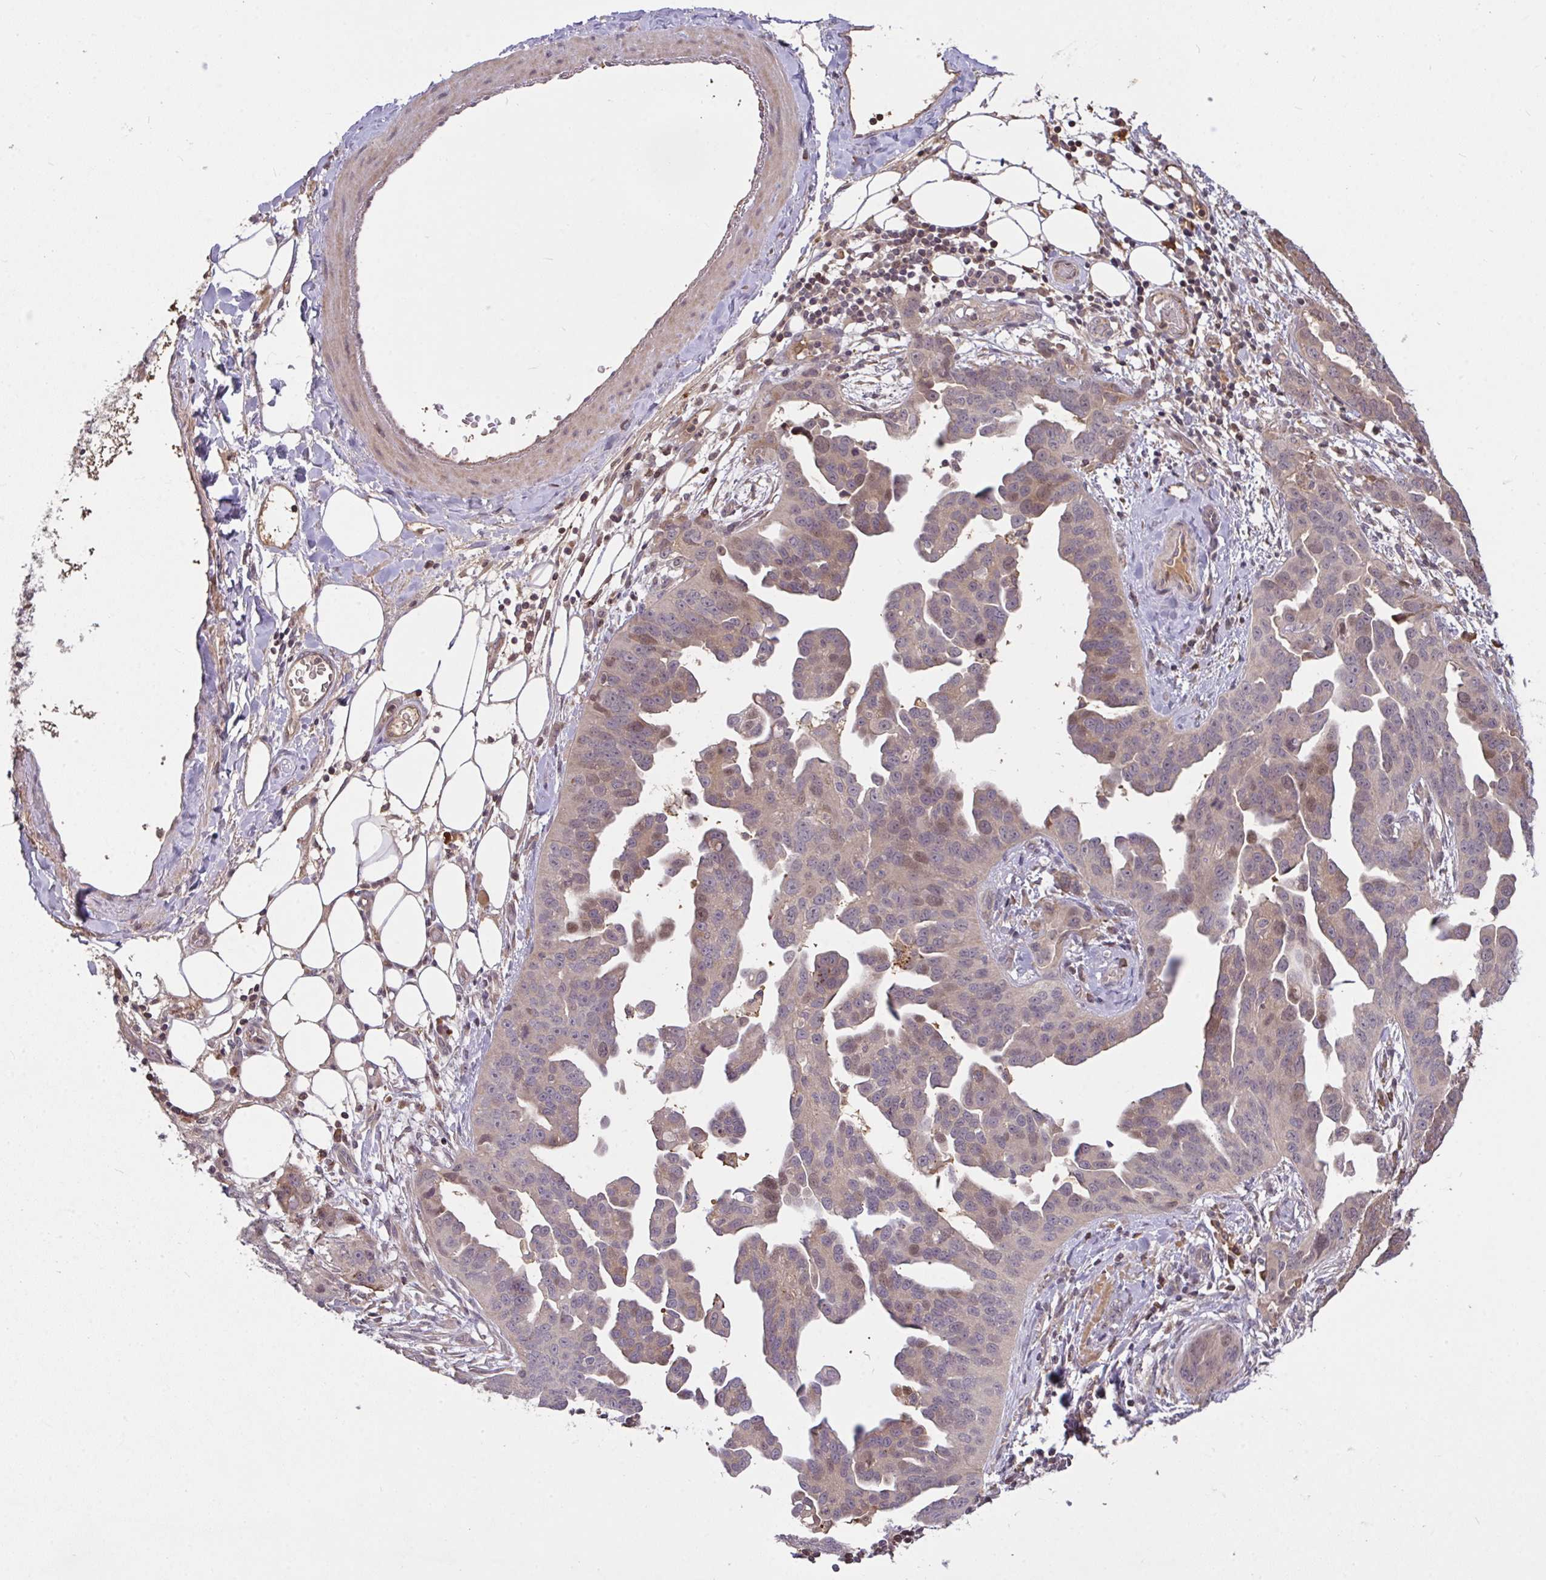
{"staining": {"intensity": "weak", "quantity": "<25%", "location": "nuclear"}, "tissue": "ovarian cancer", "cell_type": "Tumor cells", "image_type": "cancer", "snomed": [{"axis": "morphology", "description": "Cystadenocarcinoma, serous, NOS"}, {"axis": "topography", "description": "Ovary"}], "caption": "This is an immunohistochemistry (IHC) histopathology image of human ovarian cancer. There is no expression in tumor cells.", "gene": "FCER1A", "patient": {"sex": "female", "age": 75}}